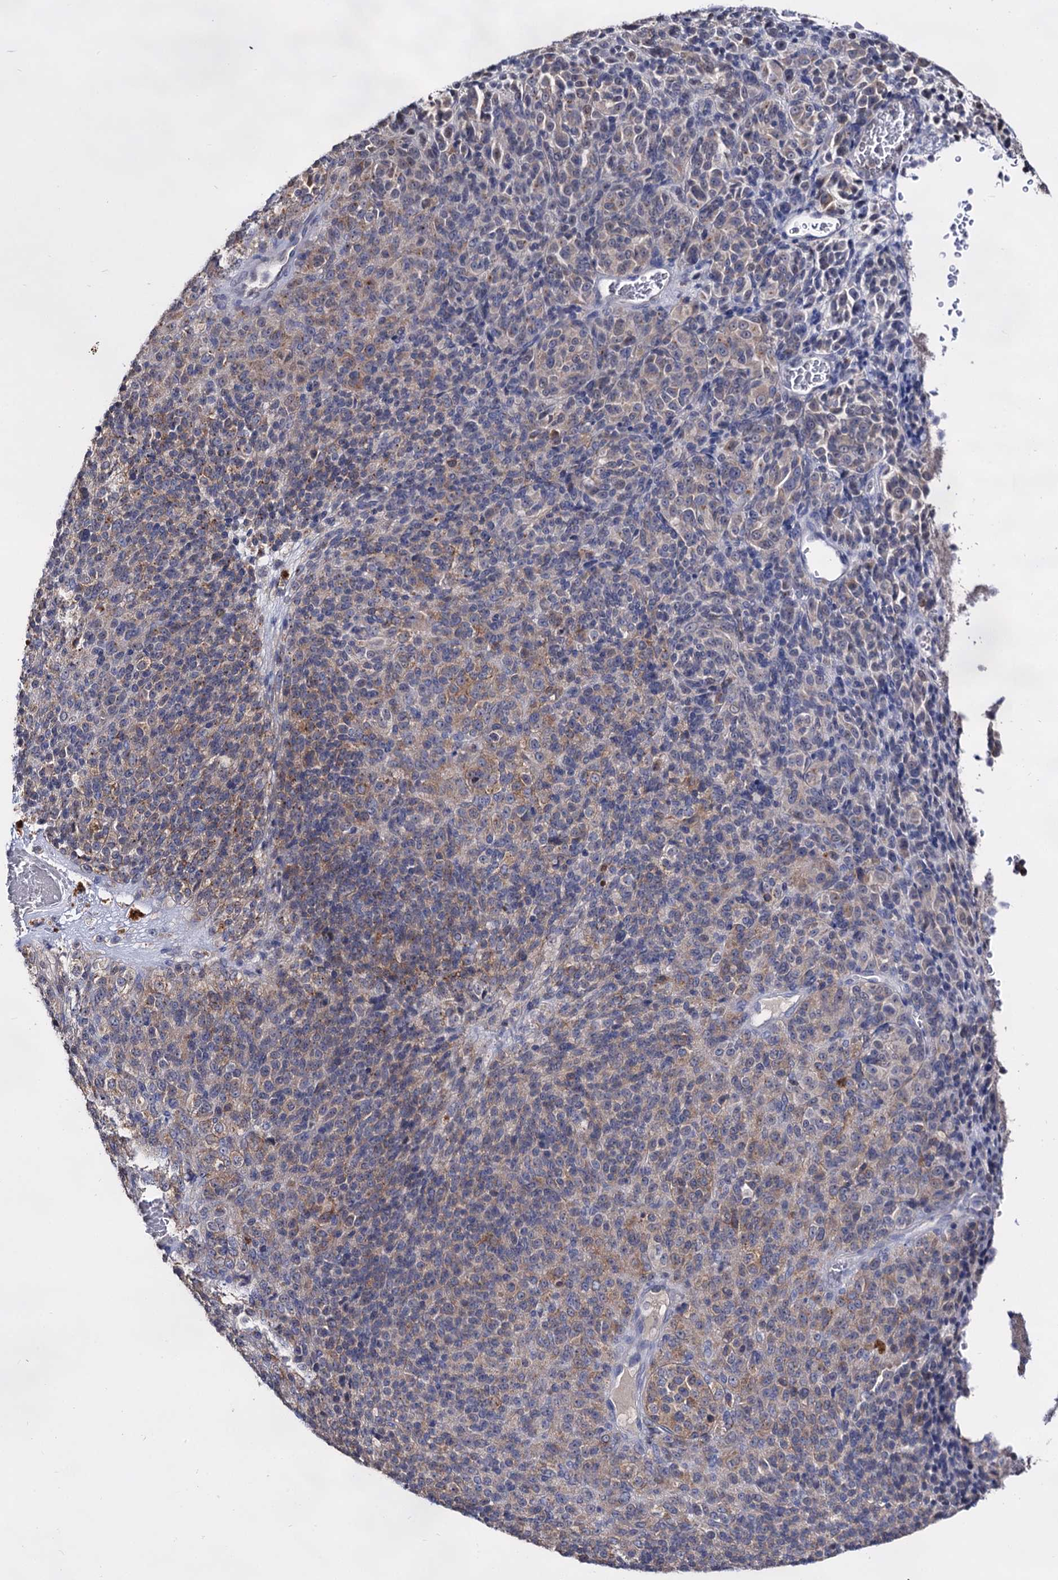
{"staining": {"intensity": "moderate", "quantity": "<25%", "location": "cytoplasmic/membranous"}, "tissue": "melanoma", "cell_type": "Tumor cells", "image_type": "cancer", "snomed": [{"axis": "morphology", "description": "Malignant melanoma, Metastatic site"}, {"axis": "topography", "description": "Brain"}], "caption": "Tumor cells show low levels of moderate cytoplasmic/membranous expression in about <25% of cells in human malignant melanoma (metastatic site). (DAB = brown stain, brightfield microscopy at high magnification).", "gene": "ARFIP2", "patient": {"sex": "female", "age": 56}}